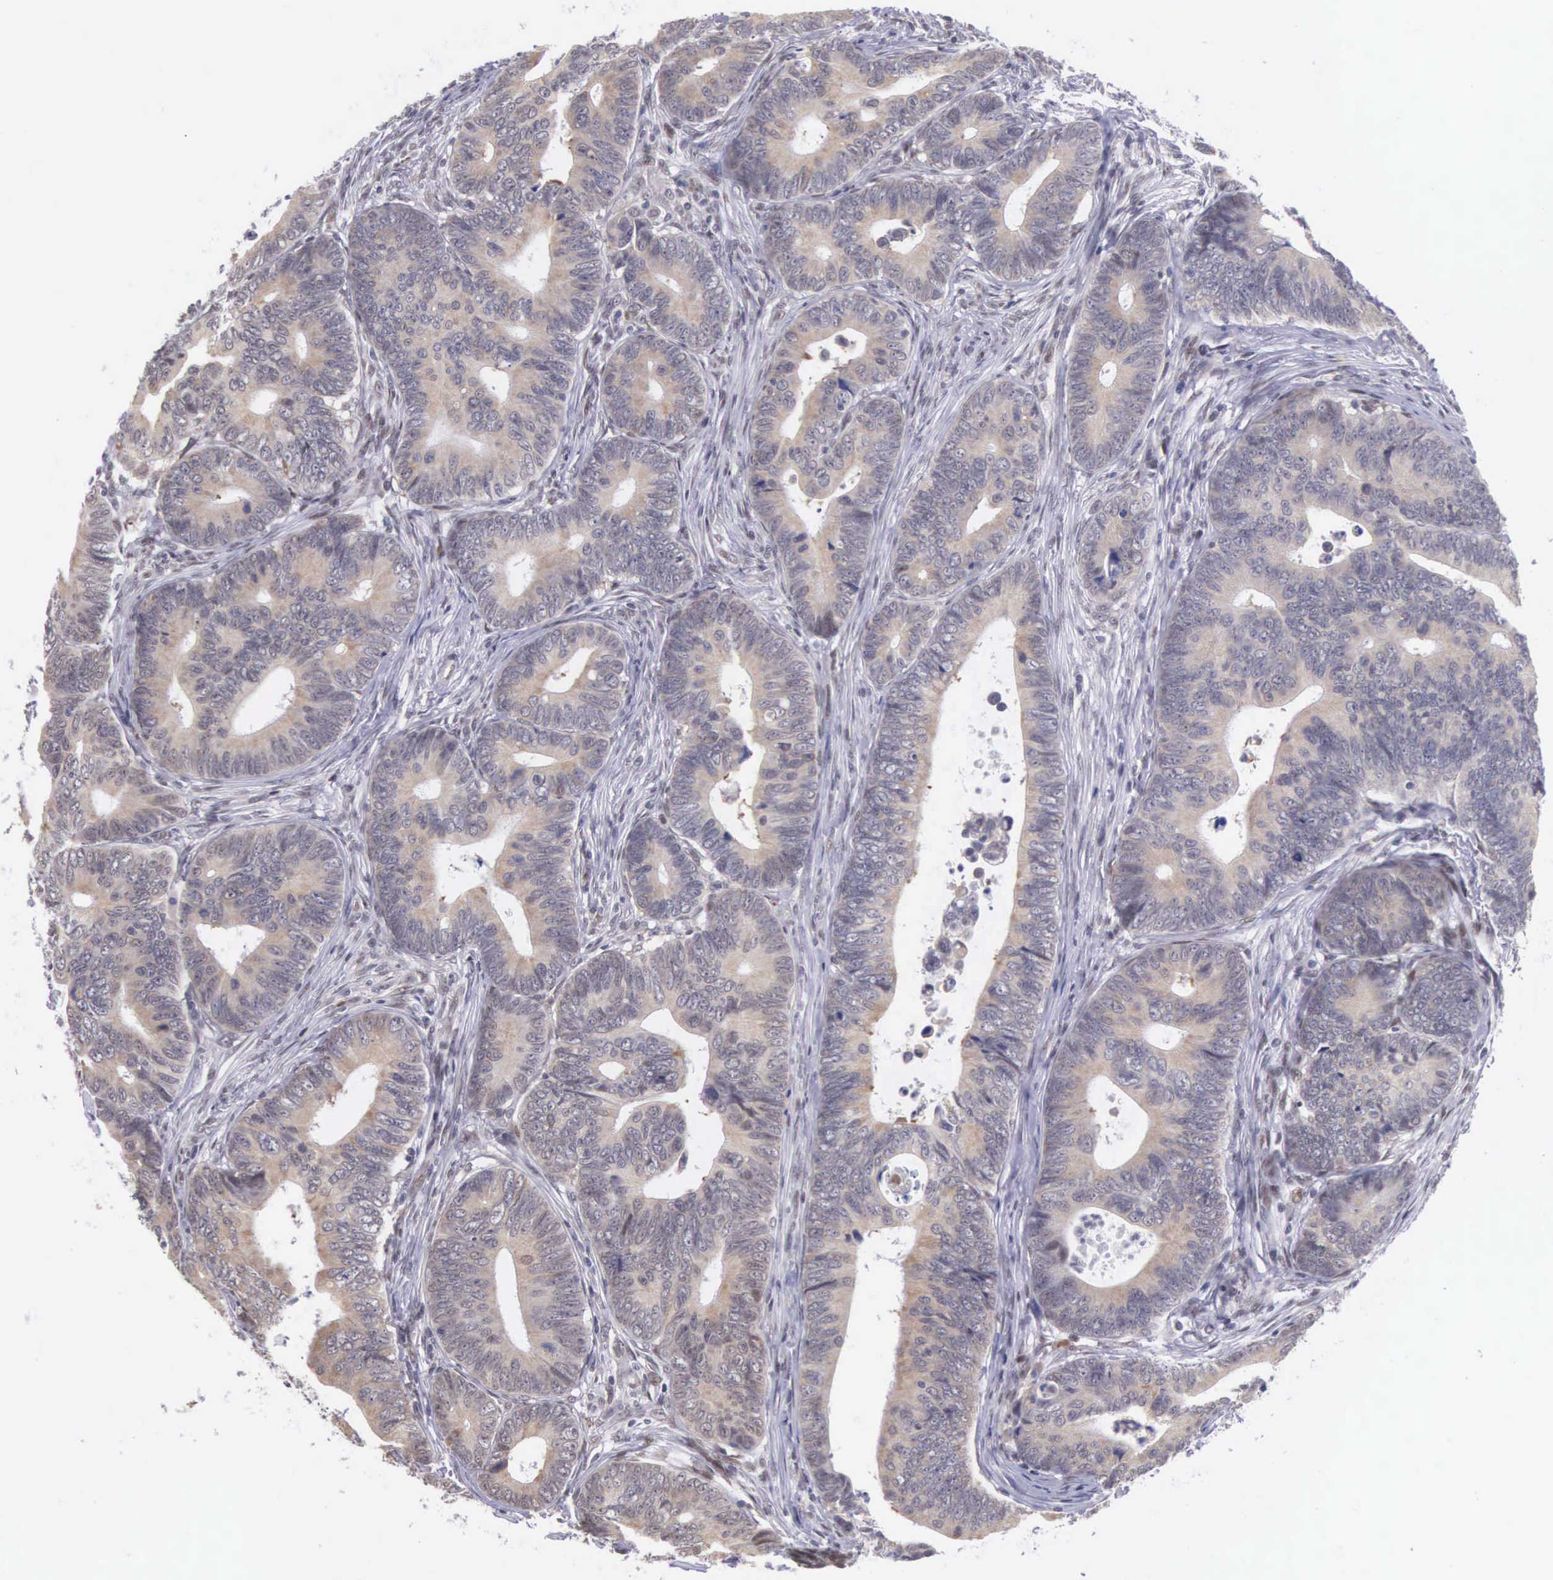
{"staining": {"intensity": "weak", "quantity": ">75%", "location": "cytoplasmic/membranous"}, "tissue": "colorectal cancer", "cell_type": "Tumor cells", "image_type": "cancer", "snomed": [{"axis": "morphology", "description": "Adenocarcinoma, NOS"}, {"axis": "topography", "description": "Colon"}], "caption": "An image of colorectal cancer (adenocarcinoma) stained for a protein displays weak cytoplasmic/membranous brown staining in tumor cells.", "gene": "SLC25A21", "patient": {"sex": "female", "age": 78}}